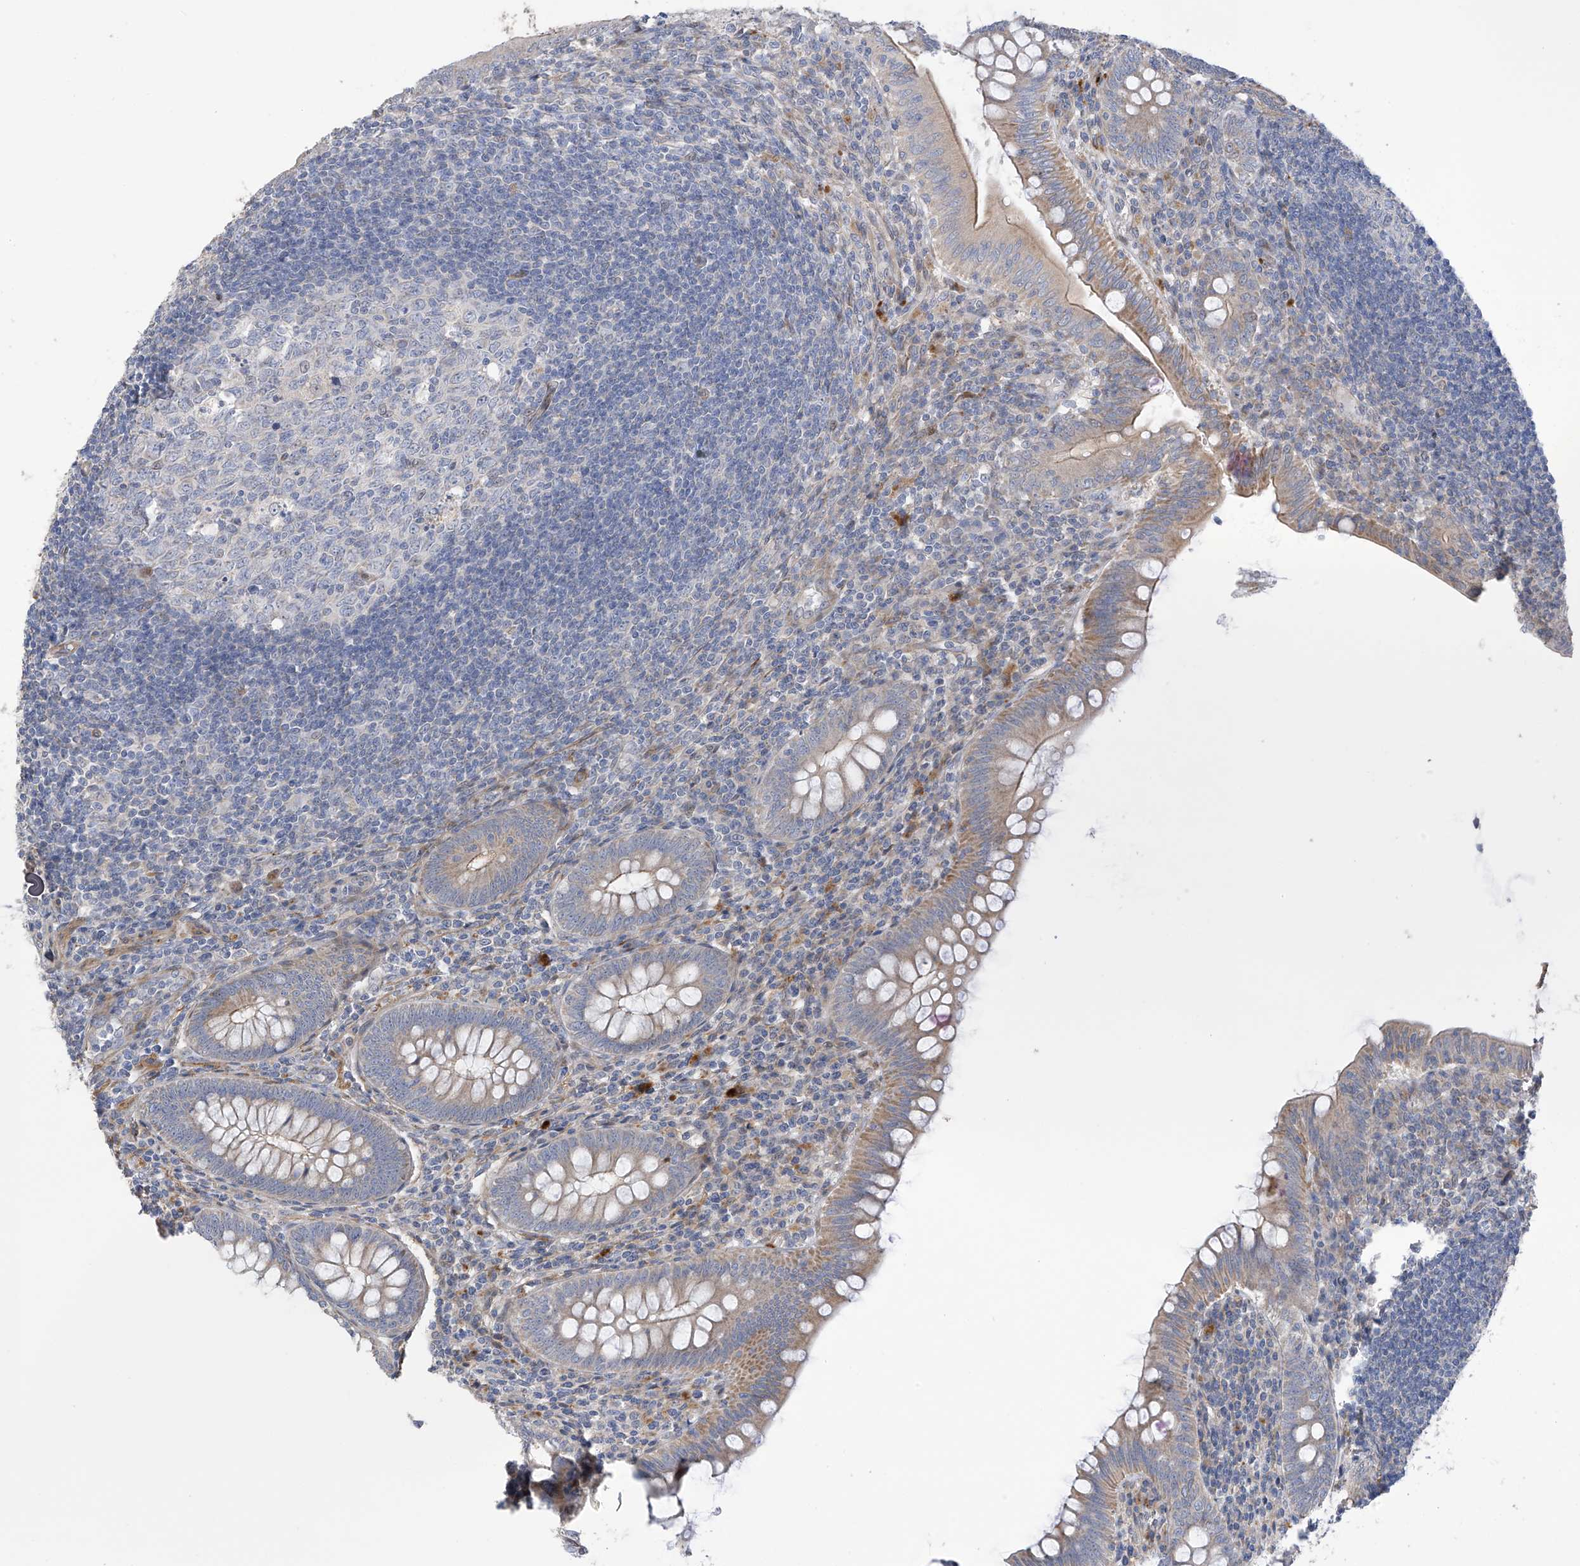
{"staining": {"intensity": "moderate", "quantity": "25%-75%", "location": "cytoplasmic/membranous"}, "tissue": "appendix", "cell_type": "Glandular cells", "image_type": "normal", "snomed": [{"axis": "morphology", "description": "Normal tissue, NOS"}, {"axis": "topography", "description": "Appendix"}], "caption": "High-magnification brightfield microscopy of unremarkable appendix stained with DAB (3,3'-diaminobenzidine) (brown) and counterstained with hematoxylin (blue). glandular cells exhibit moderate cytoplasmic/membranous staining is appreciated in approximately25%-75% of cells. (DAB (3,3'-diaminobenzidine) IHC with brightfield microscopy, high magnification).", "gene": "ZNF641", "patient": {"sex": "male", "age": 14}}